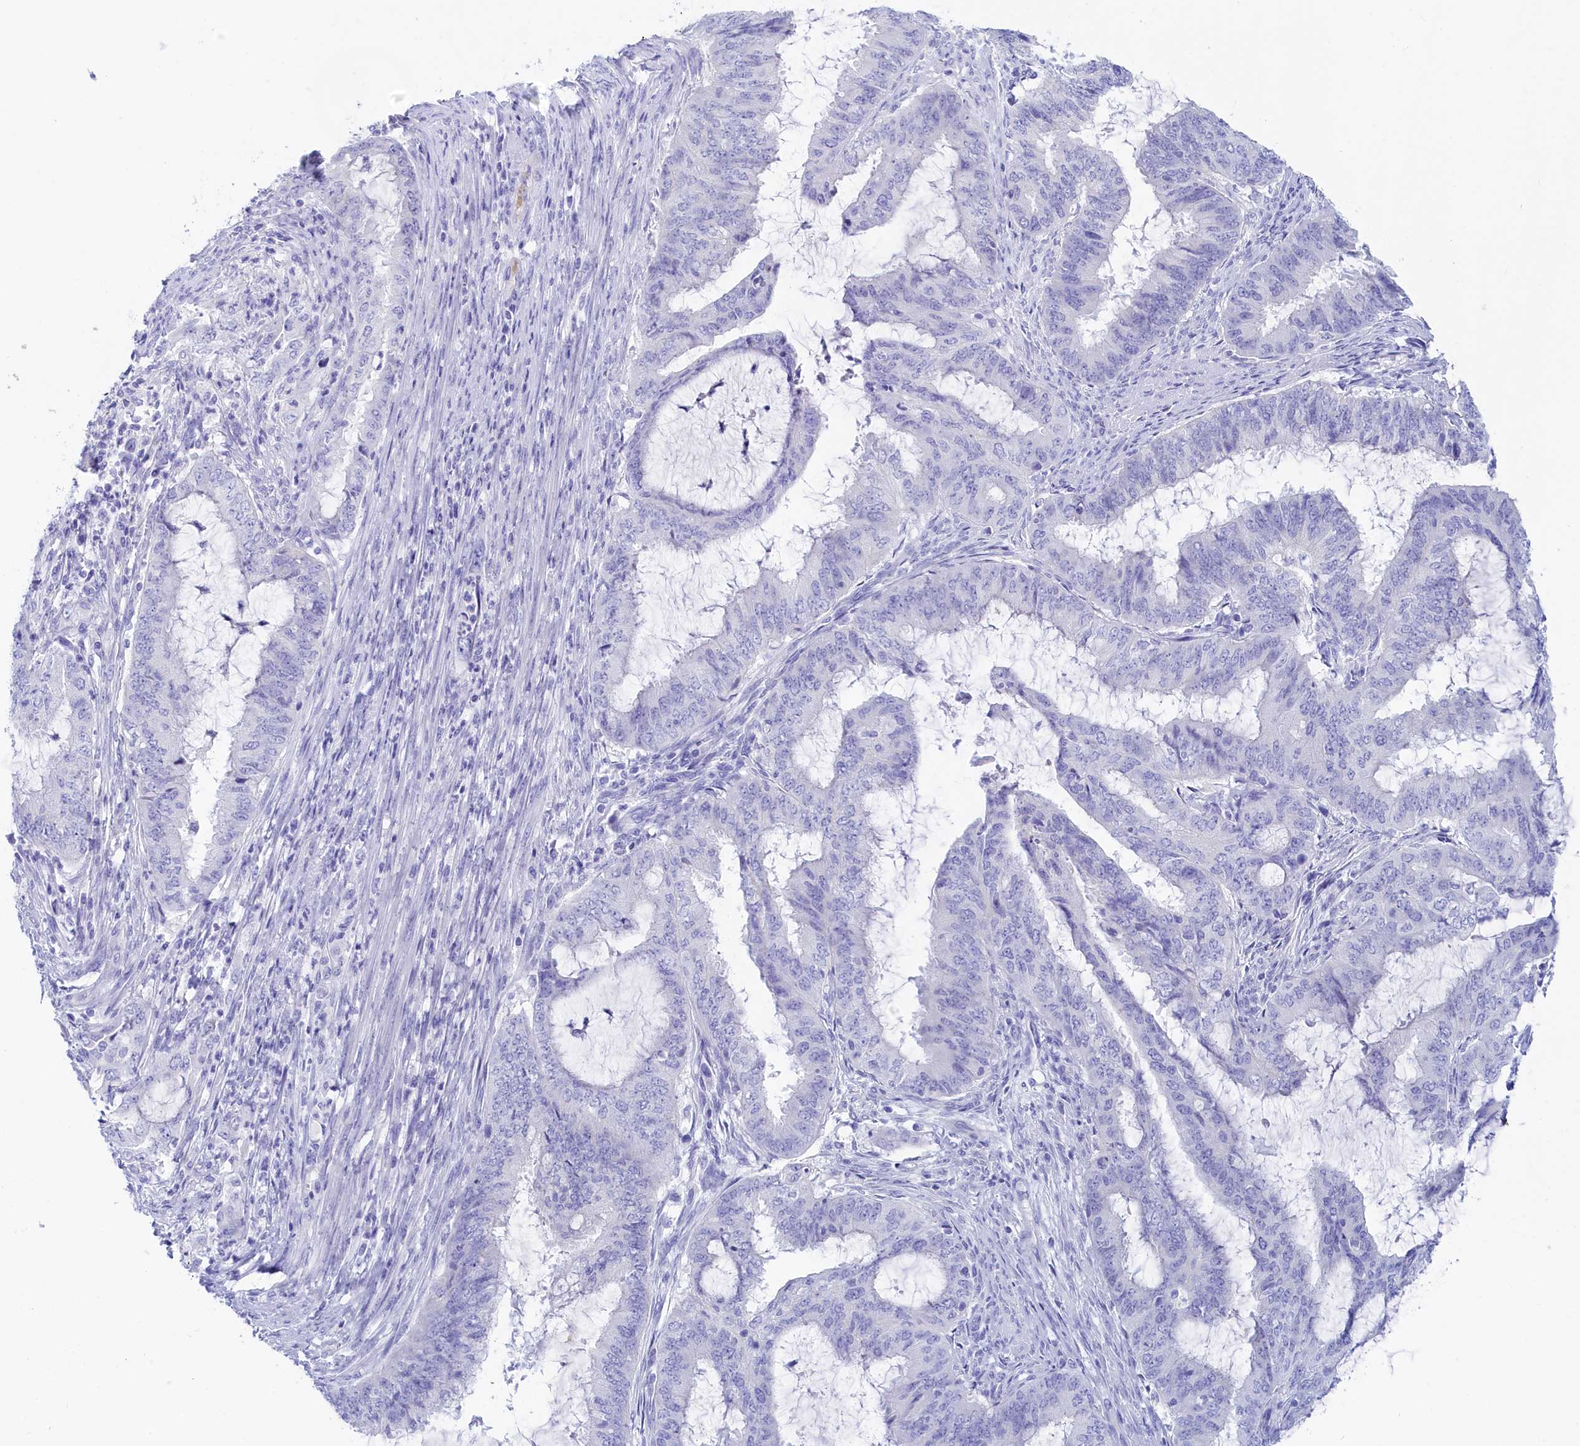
{"staining": {"intensity": "negative", "quantity": "none", "location": "none"}, "tissue": "endometrial cancer", "cell_type": "Tumor cells", "image_type": "cancer", "snomed": [{"axis": "morphology", "description": "Adenocarcinoma, NOS"}, {"axis": "topography", "description": "Endometrium"}], "caption": "Tumor cells show no significant expression in endometrial cancer (adenocarcinoma). (Stains: DAB IHC with hematoxylin counter stain, Microscopy: brightfield microscopy at high magnification).", "gene": "TRIM10", "patient": {"sex": "female", "age": 51}}